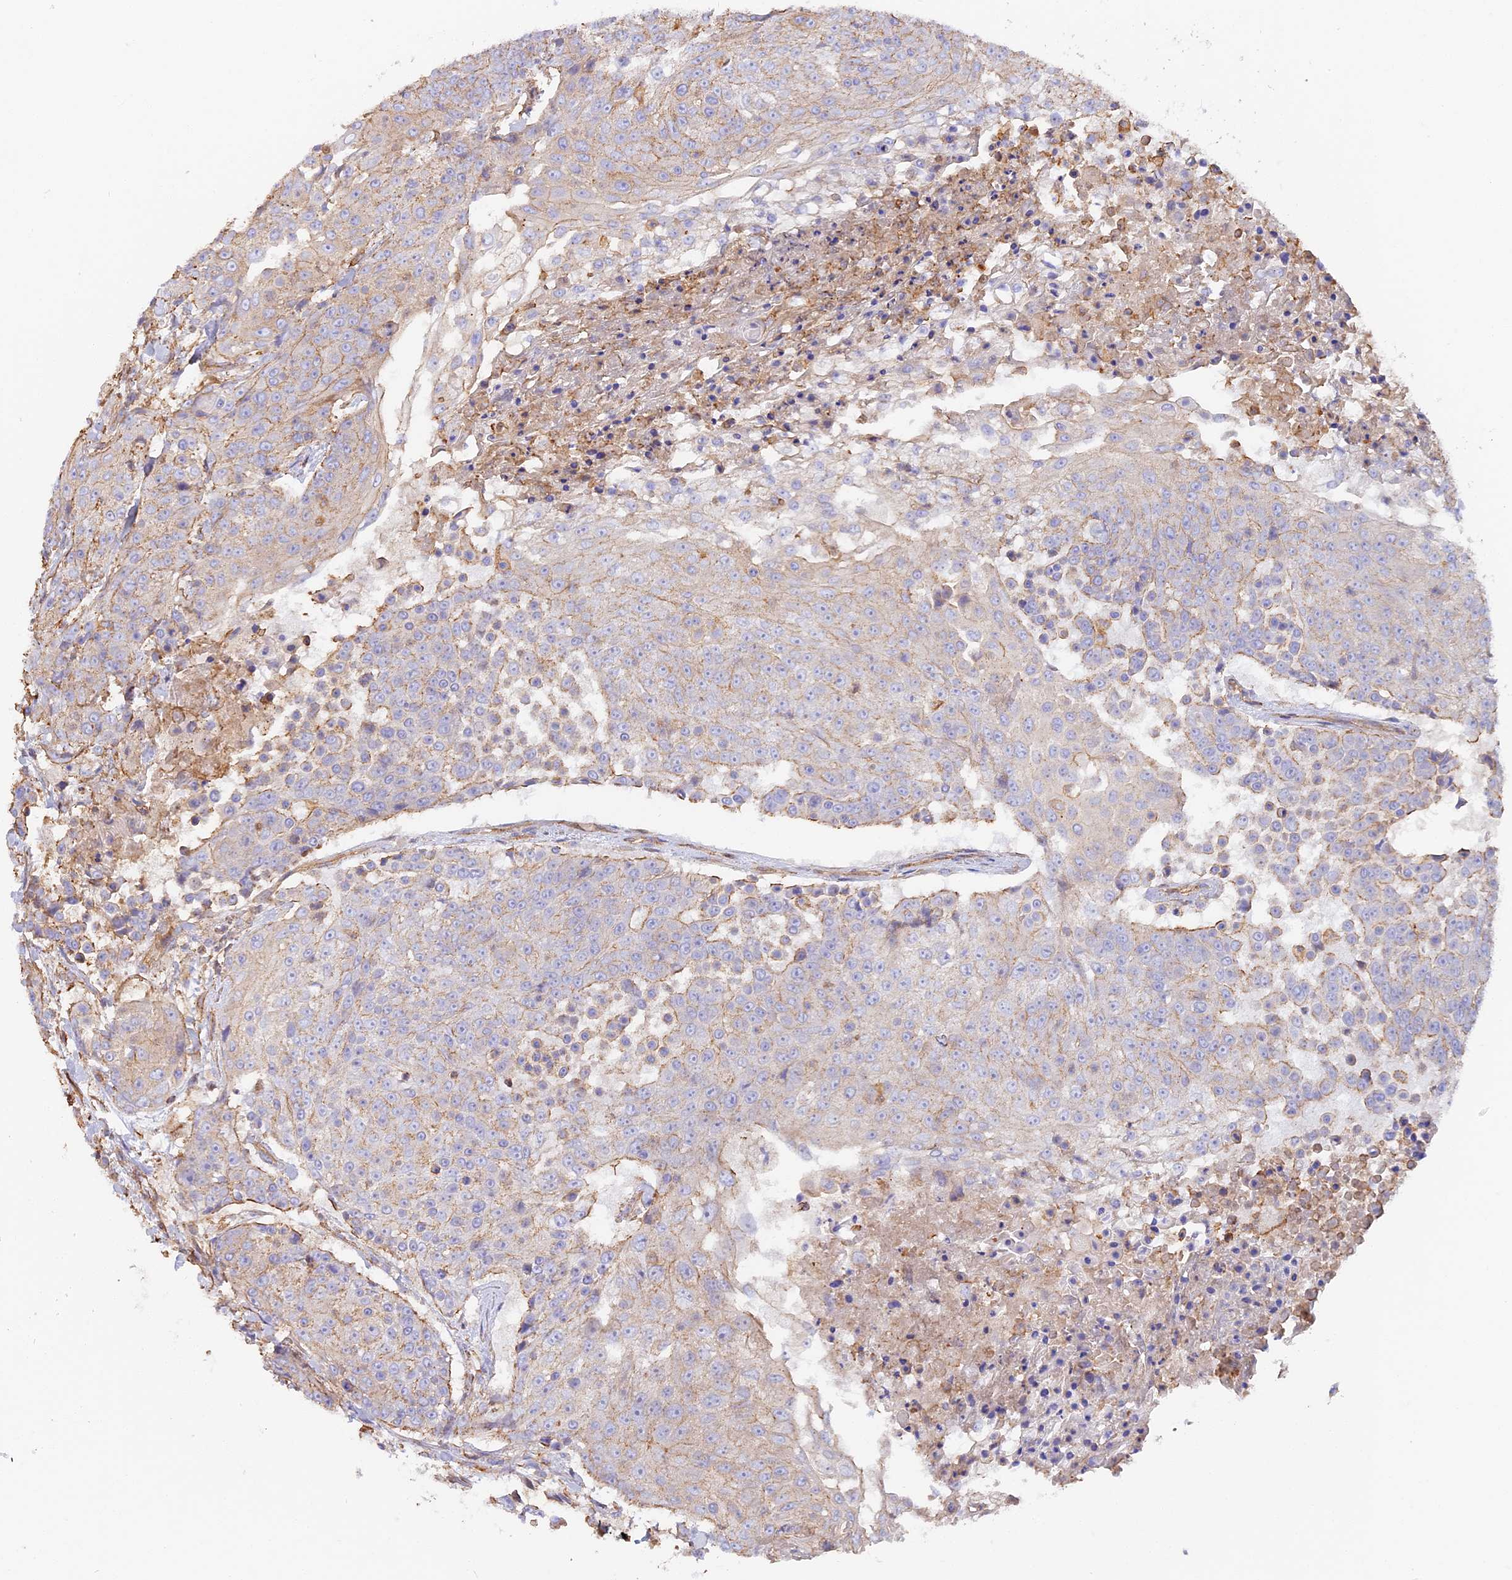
{"staining": {"intensity": "weak", "quantity": "<25%", "location": "cytoplasmic/membranous"}, "tissue": "urothelial cancer", "cell_type": "Tumor cells", "image_type": "cancer", "snomed": [{"axis": "morphology", "description": "Urothelial carcinoma, High grade"}, {"axis": "topography", "description": "Urinary bladder"}], "caption": "The immunohistochemistry photomicrograph has no significant expression in tumor cells of urothelial cancer tissue.", "gene": "VPS18", "patient": {"sex": "female", "age": 63}}